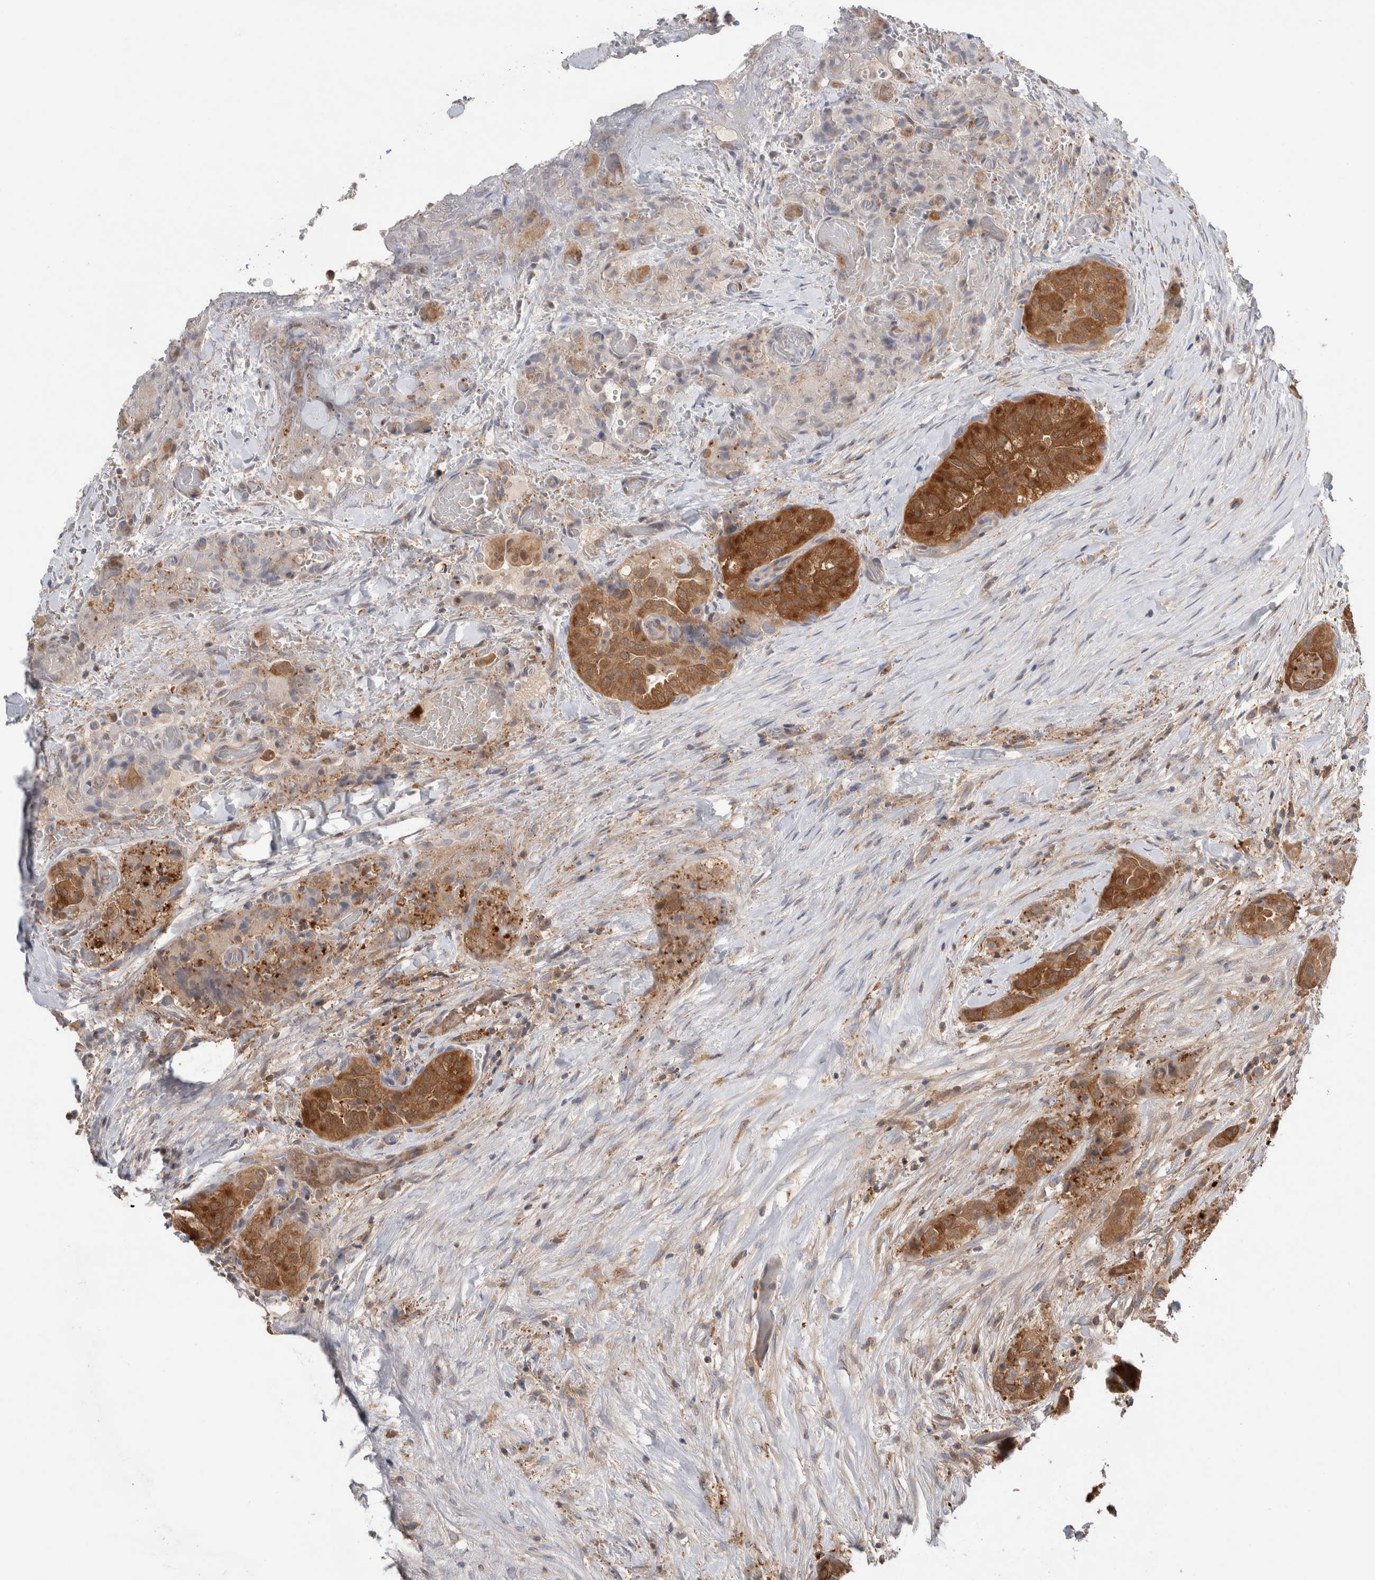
{"staining": {"intensity": "strong", "quantity": ">75%", "location": "cytoplasmic/membranous,nuclear"}, "tissue": "thyroid cancer", "cell_type": "Tumor cells", "image_type": "cancer", "snomed": [{"axis": "morphology", "description": "Papillary adenocarcinoma, NOS"}, {"axis": "topography", "description": "Thyroid gland"}], "caption": "Thyroid cancer (papillary adenocarcinoma) stained for a protein displays strong cytoplasmic/membranous and nuclear positivity in tumor cells.", "gene": "KLHL14", "patient": {"sex": "female", "age": 59}}